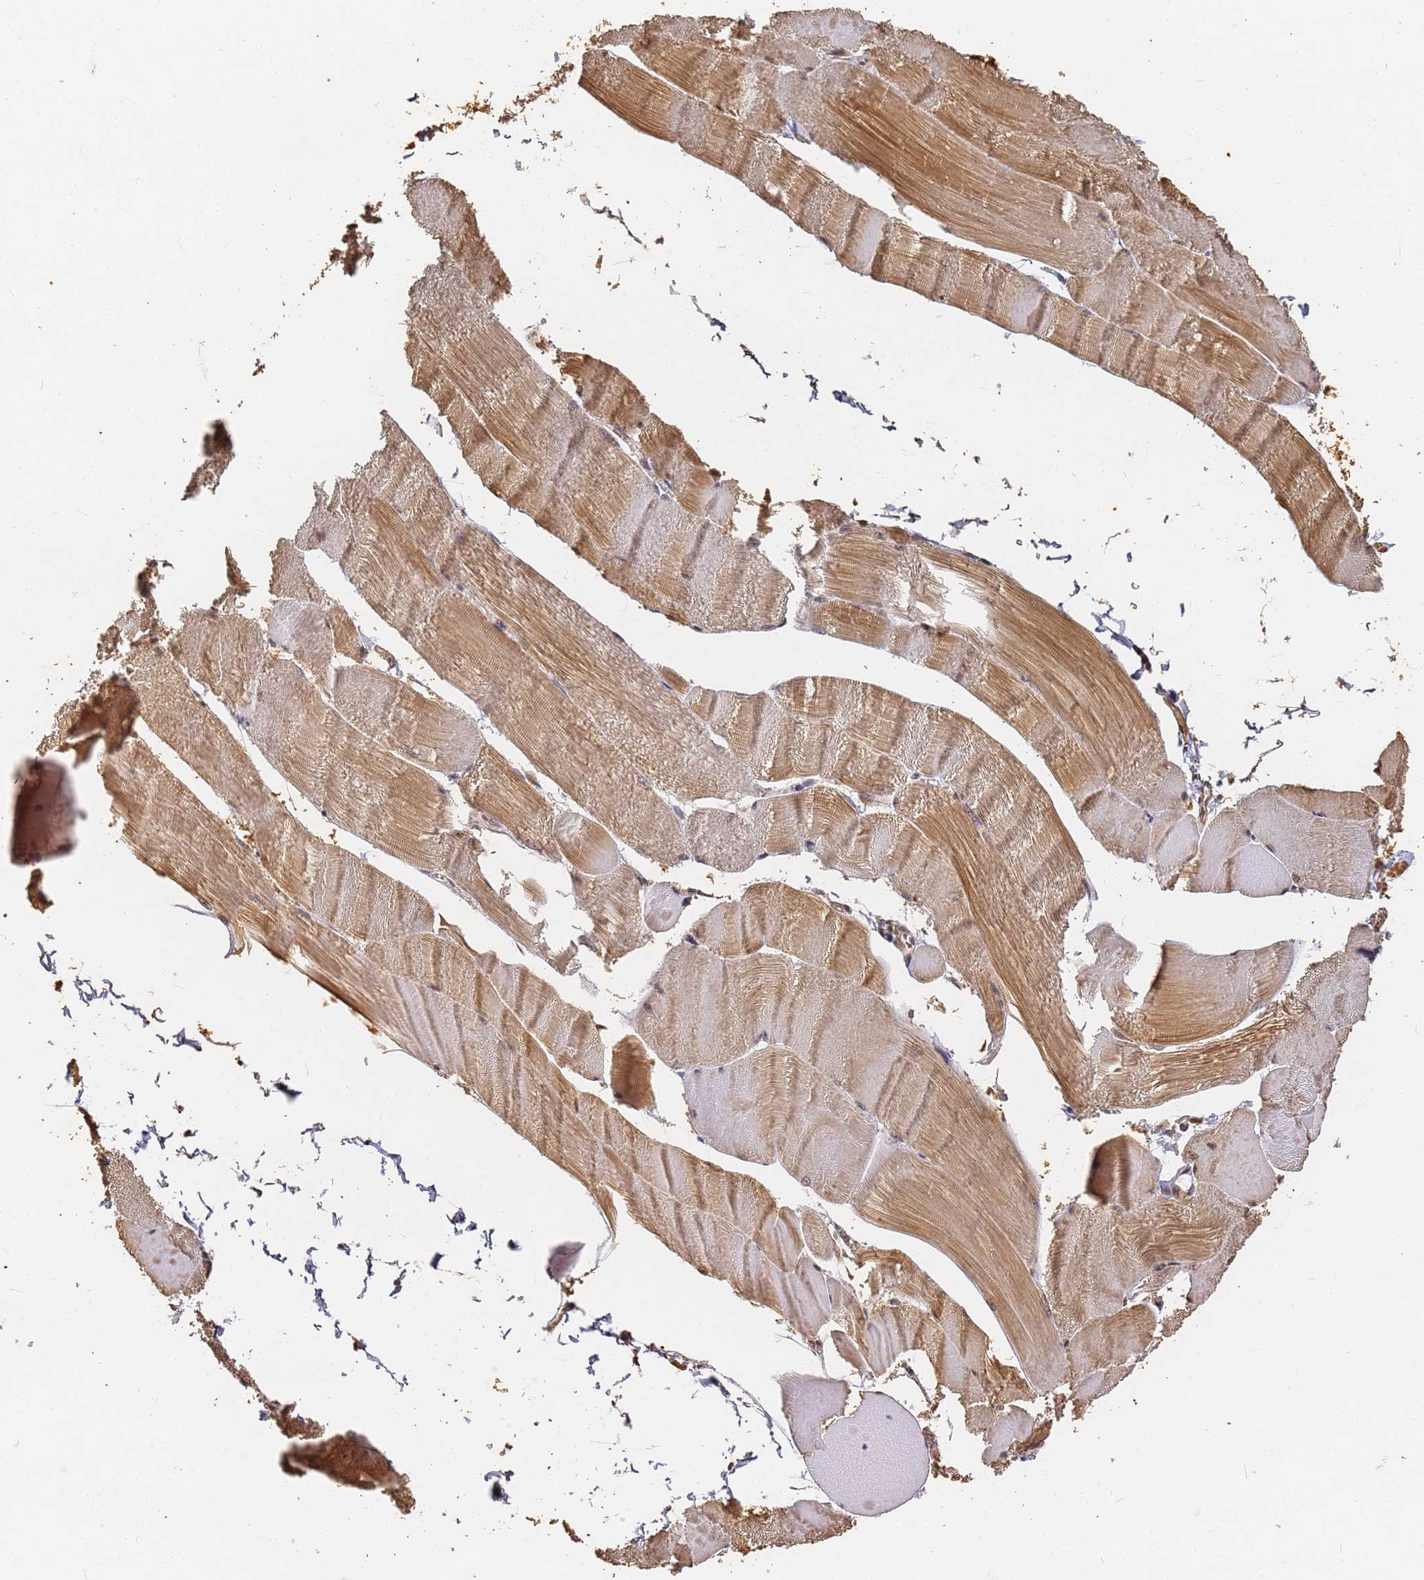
{"staining": {"intensity": "moderate", "quantity": ">75%", "location": "cytoplasmic/membranous,nuclear"}, "tissue": "skeletal muscle", "cell_type": "Myocytes", "image_type": "normal", "snomed": [{"axis": "morphology", "description": "Normal tissue, NOS"}, {"axis": "morphology", "description": "Basal cell carcinoma"}, {"axis": "topography", "description": "Skeletal muscle"}], "caption": "Skeletal muscle was stained to show a protein in brown. There is medium levels of moderate cytoplasmic/membranous,nuclear positivity in about >75% of myocytes. The staining was performed using DAB to visualize the protein expression in brown, while the nuclei were stained in blue with hematoxylin (Magnification: 20x).", "gene": "JAK2", "patient": {"sex": "female", "age": 64}}